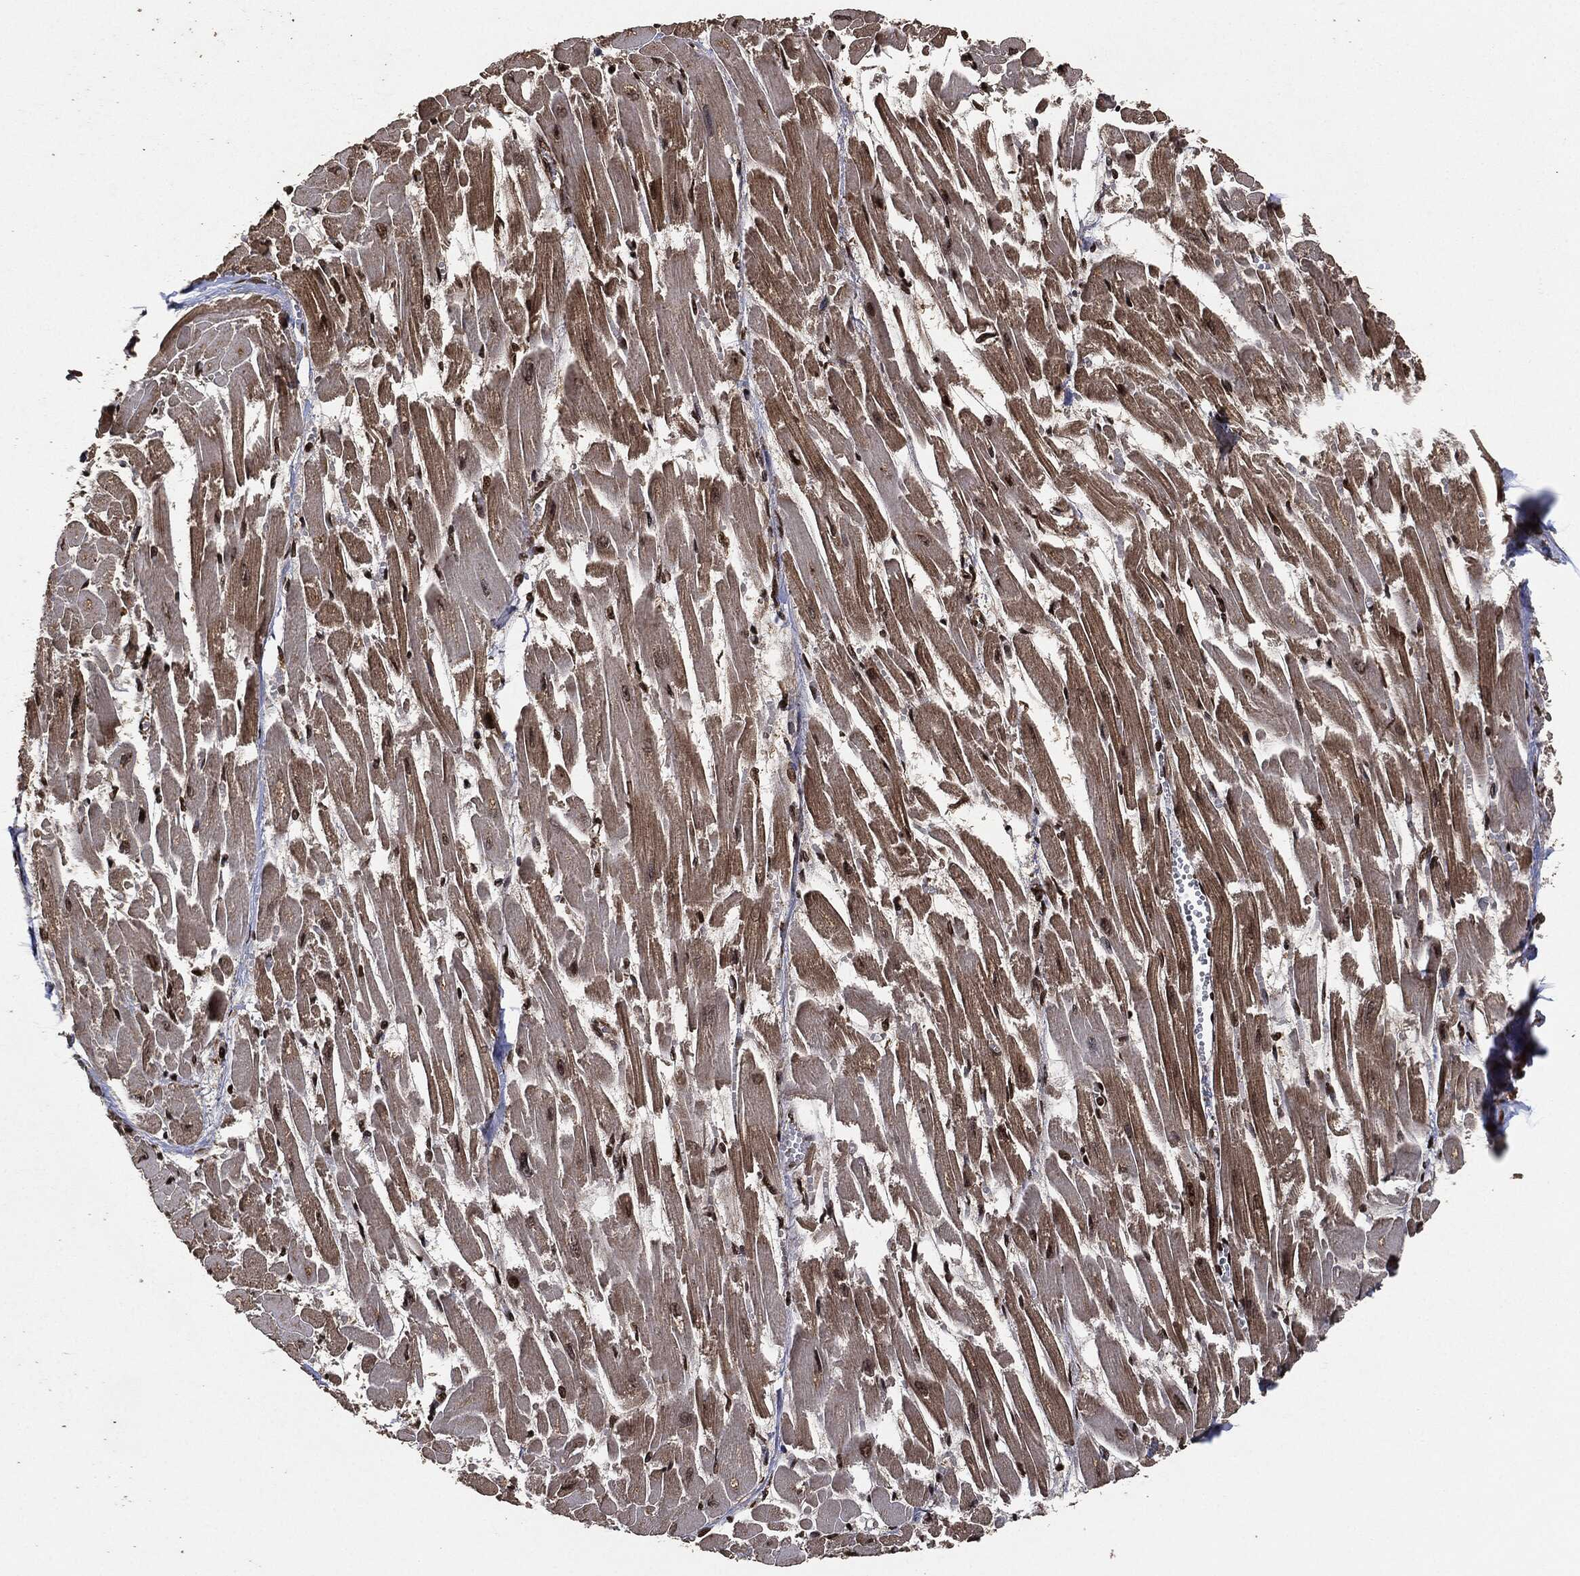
{"staining": {"intensity": "moderate", "quantity": "25%-75%", "location": "cytoplasmic/membranous"}, "tissue": "heart muscle", "cell_type": "Cardiomyocytes", "image_type": "normal", "snomed": [{"axis": "morphology", "description": "Normal tissue, NOS"}, {"axis": "topography", "description": "Heart"}], "caption": "Immunohistochemical staining of unremarkable human heart muscle reveals moderate cytoplasmic/membranous protein staining in about 25%-75% of cardiomyocytes. (IHC, brightfield microscopy, high magnification).", "gene": "PDK1", "patient": {"sex": "female", "age": 52}}